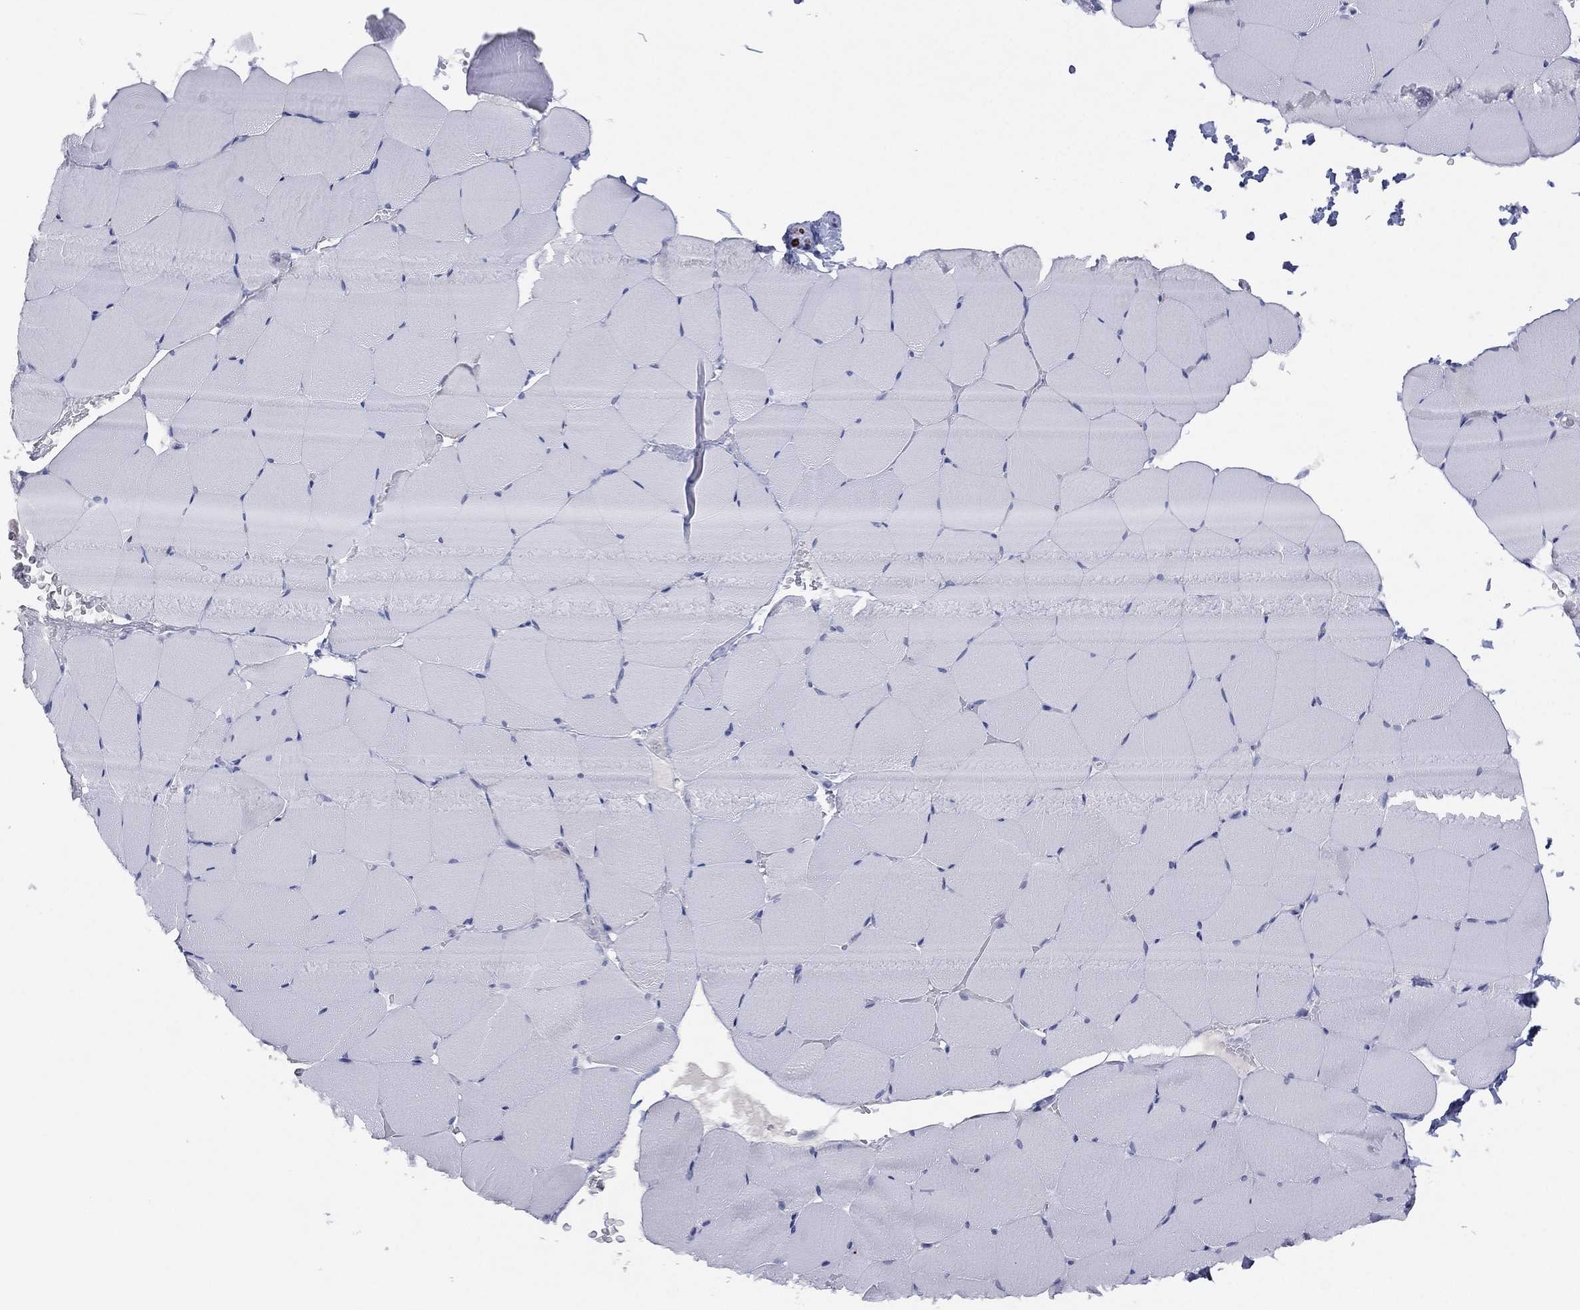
{"staining": {"intensity": "negative", "quantity": "none", "location": "none"}, "tissue": "skeletal muscle", "cell_type": "Myocytes", "image_type": "normal", "snomed": [{"axis": "morphology", "description": "Normal tissue, NOS"}, {"axis": "topography", "description": "Skeletal muscle"}], "caption": "Immunohistochemistry (IHC) photomicrograph of benign skeletal muscle: skeletal muscle stained with DAB (3,3'-diaminobenzidine) exhibits no significant protein staining in myocytes. Nuclei are stained in blue.", "gene": "DDAH1", "patient": {"sex": "female", "age": 37}}